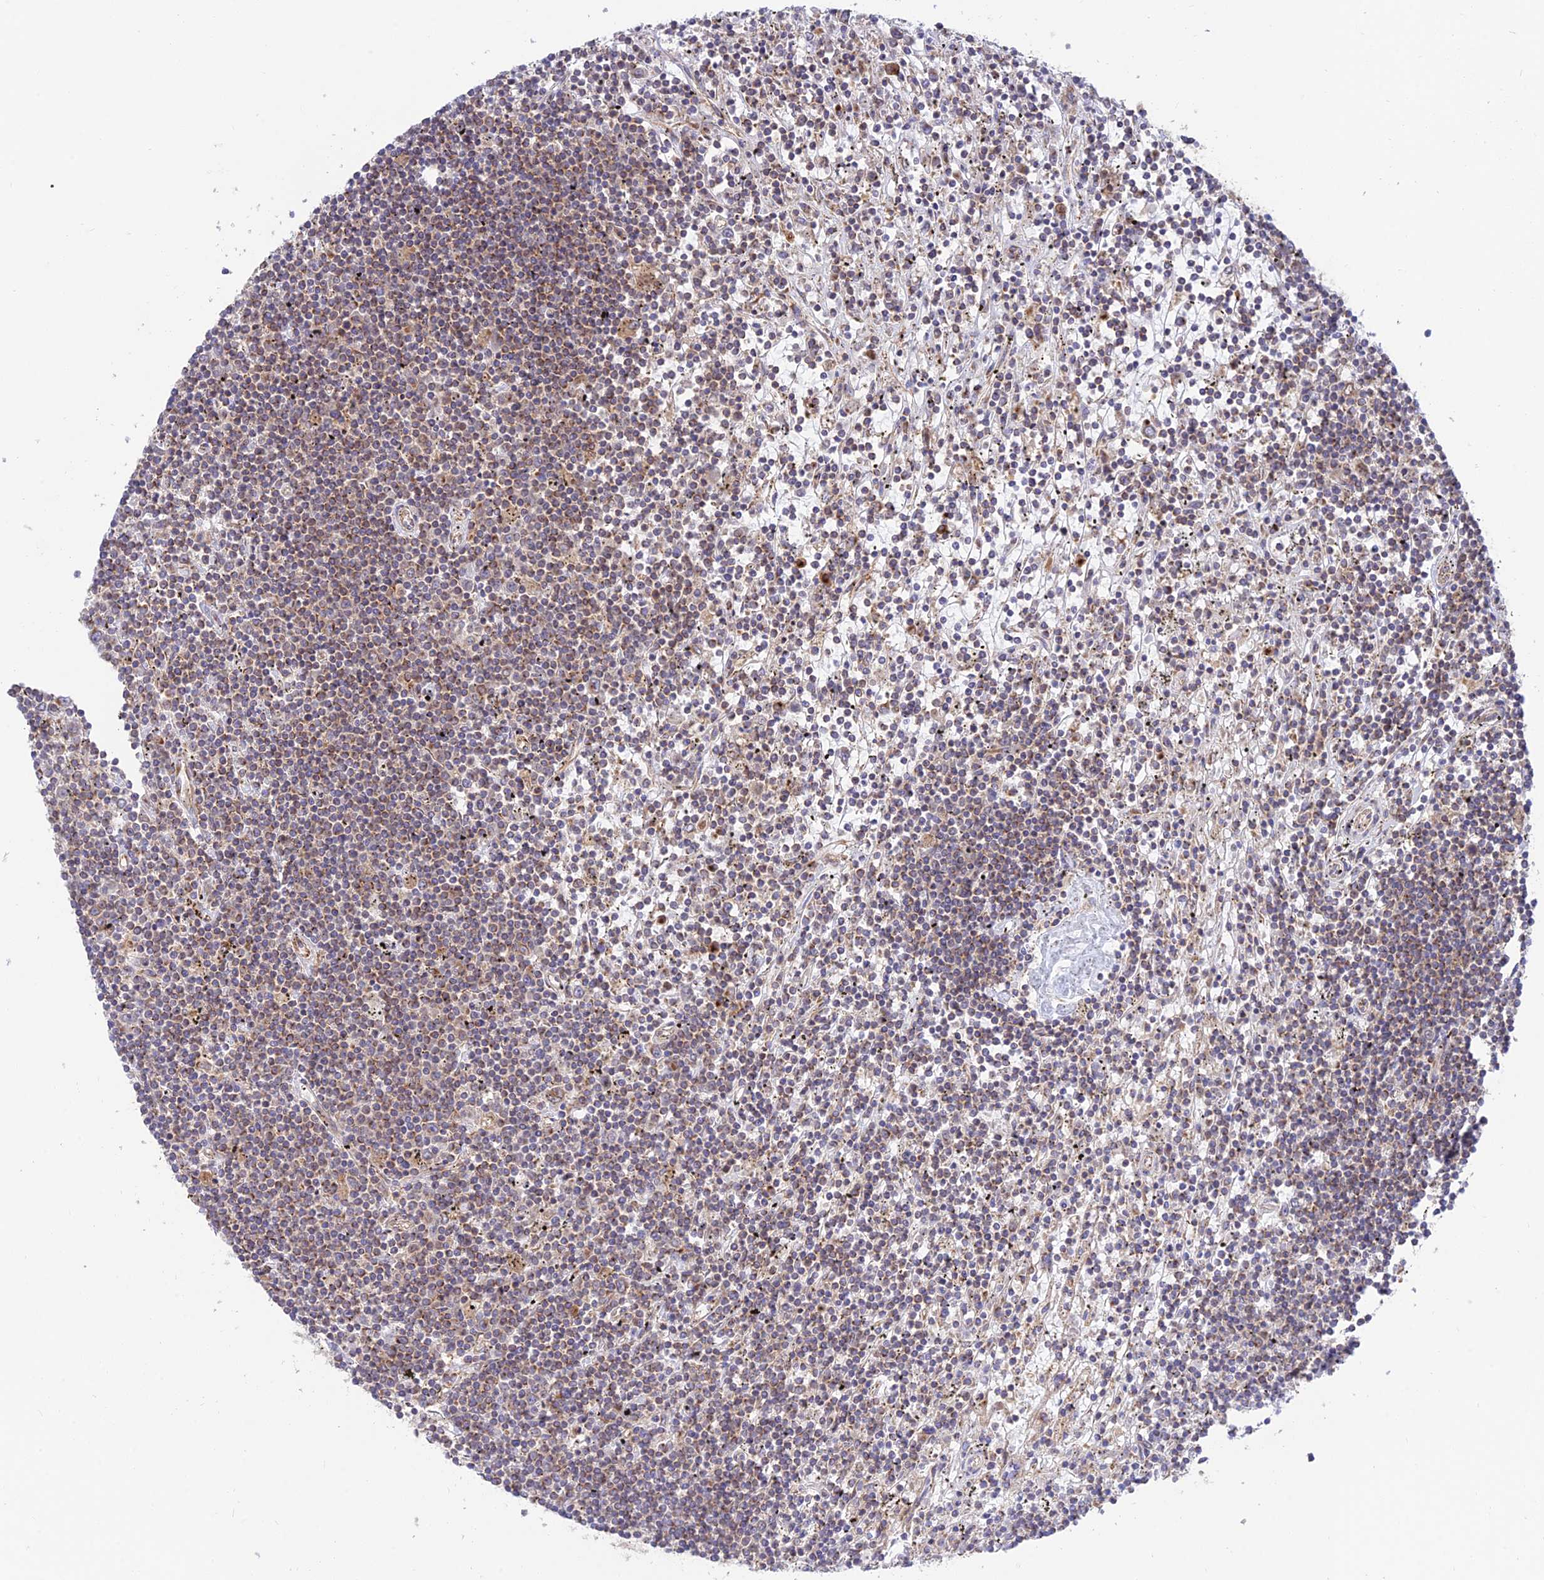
{"staining": {"intensity": "weak", "quantity": "25%-75%", "location": "cytoplasmic/membranous"}, "tissue": "lymphoma", "cell_type": "Tumor cells", "image_type": "cancer", "snomed": [{"axis": "morphology", "description": "Malignant lymphoma, non-Hodgkin's type, Low grade"}, {"axis": "topography", "description": "Spleen"}], "caption": "Low-grade malignant lymphoma, non-Hodgkin's type stained with DAB immunohistochemistry reveals low levels of weak cytoplasmic/membranous expression in about 25%-75% of tumor cells.", "gene": "GOLGA3", "patient": {"sex": "male", "age": 76}}